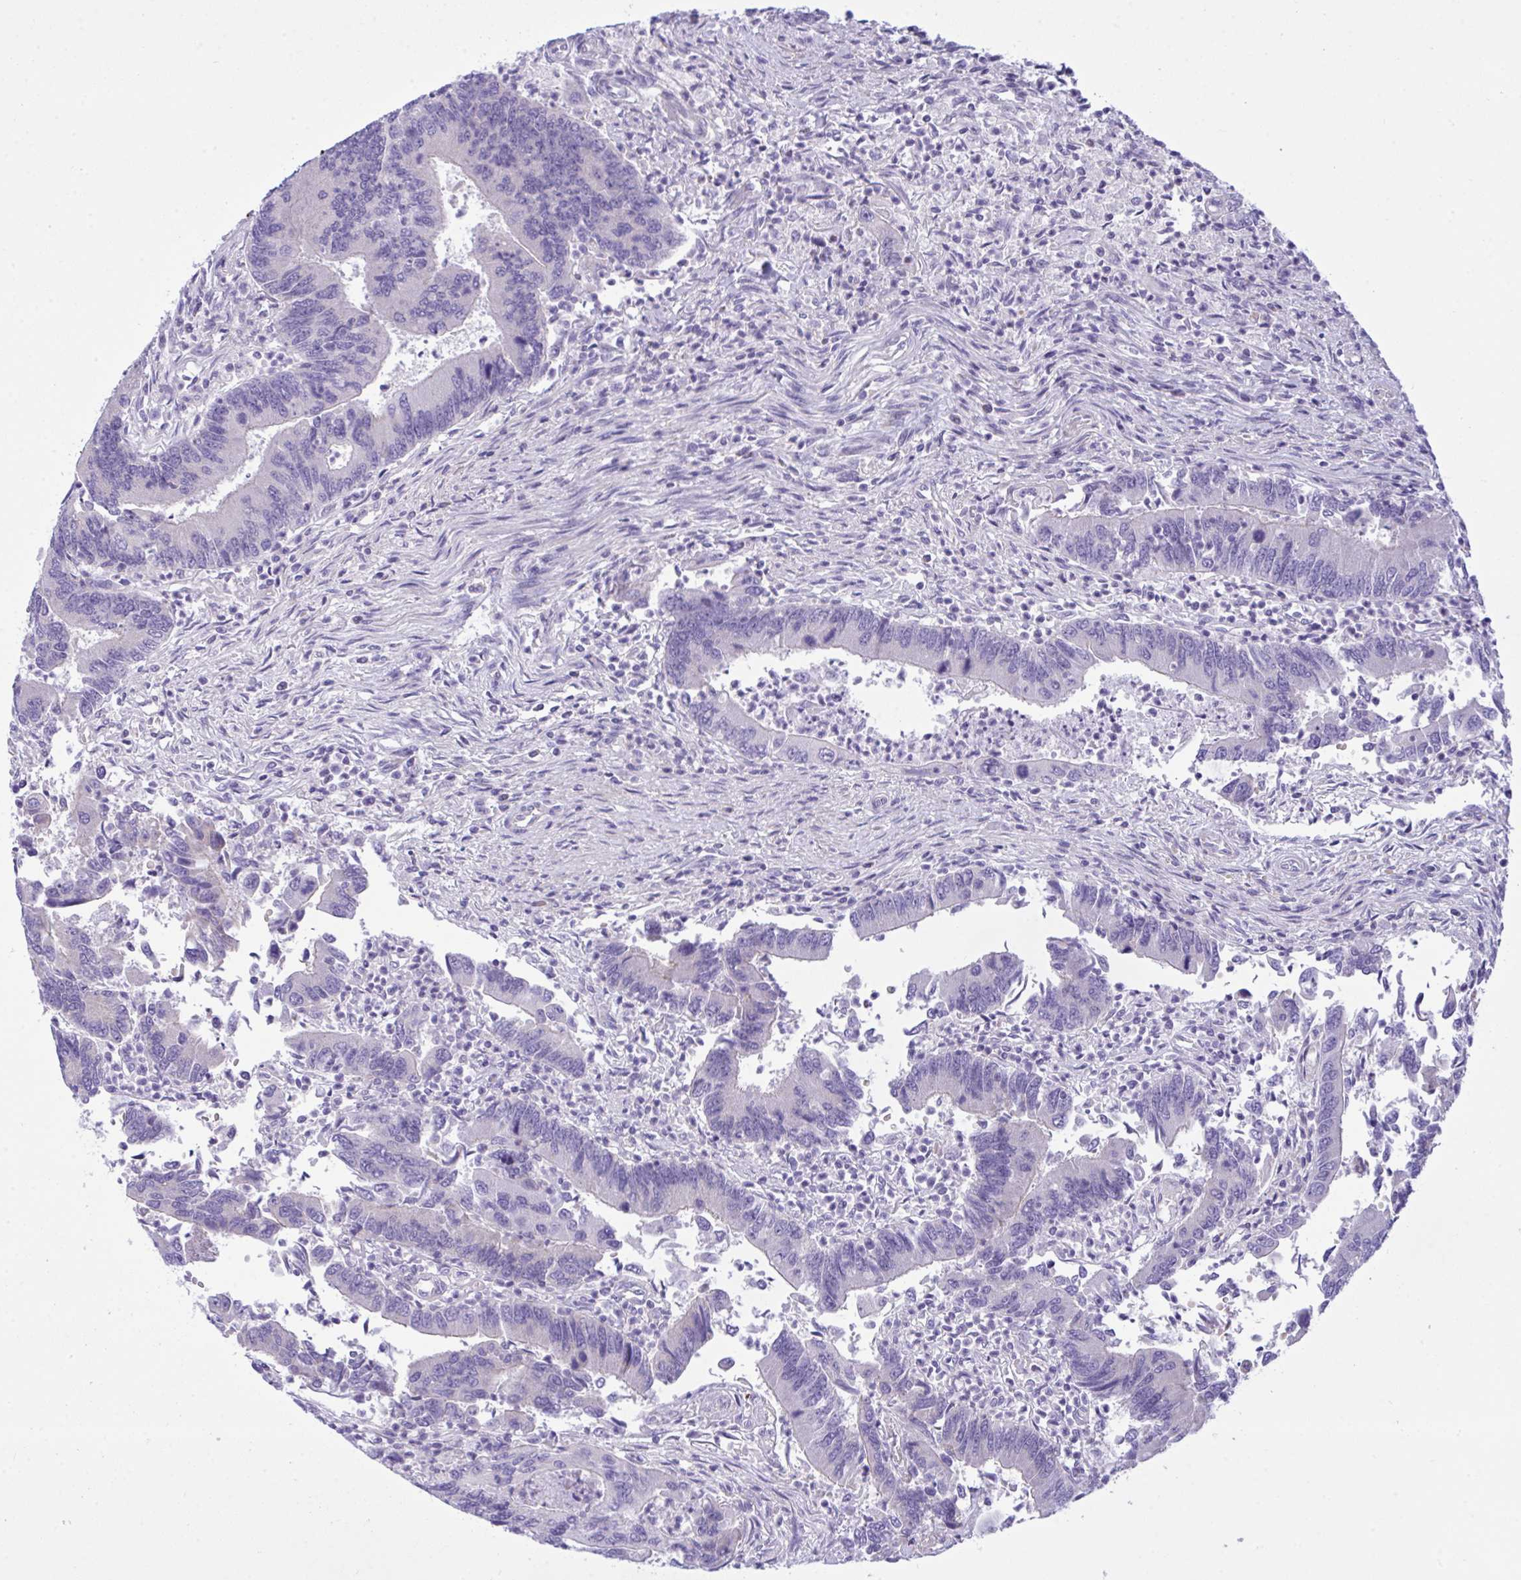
{"staining": {"intensity": "negative", "quantity": "none", "location": "none"}, "tissue": "colorectal cancer", "cell_type": "Tumor cells", "image_type": "cancer", "snomed": [{"axis": "morphology", "description": "Adenocarcinoma, NOS"}, {"axis": "topography", "description": "Colon"}], "caption": "Colorectal cancer was stained to show a protein in brown. There is no significant staining in tumor cells.", "gene": "WDR97", "patient": {"sex": "female", "age": 67}}